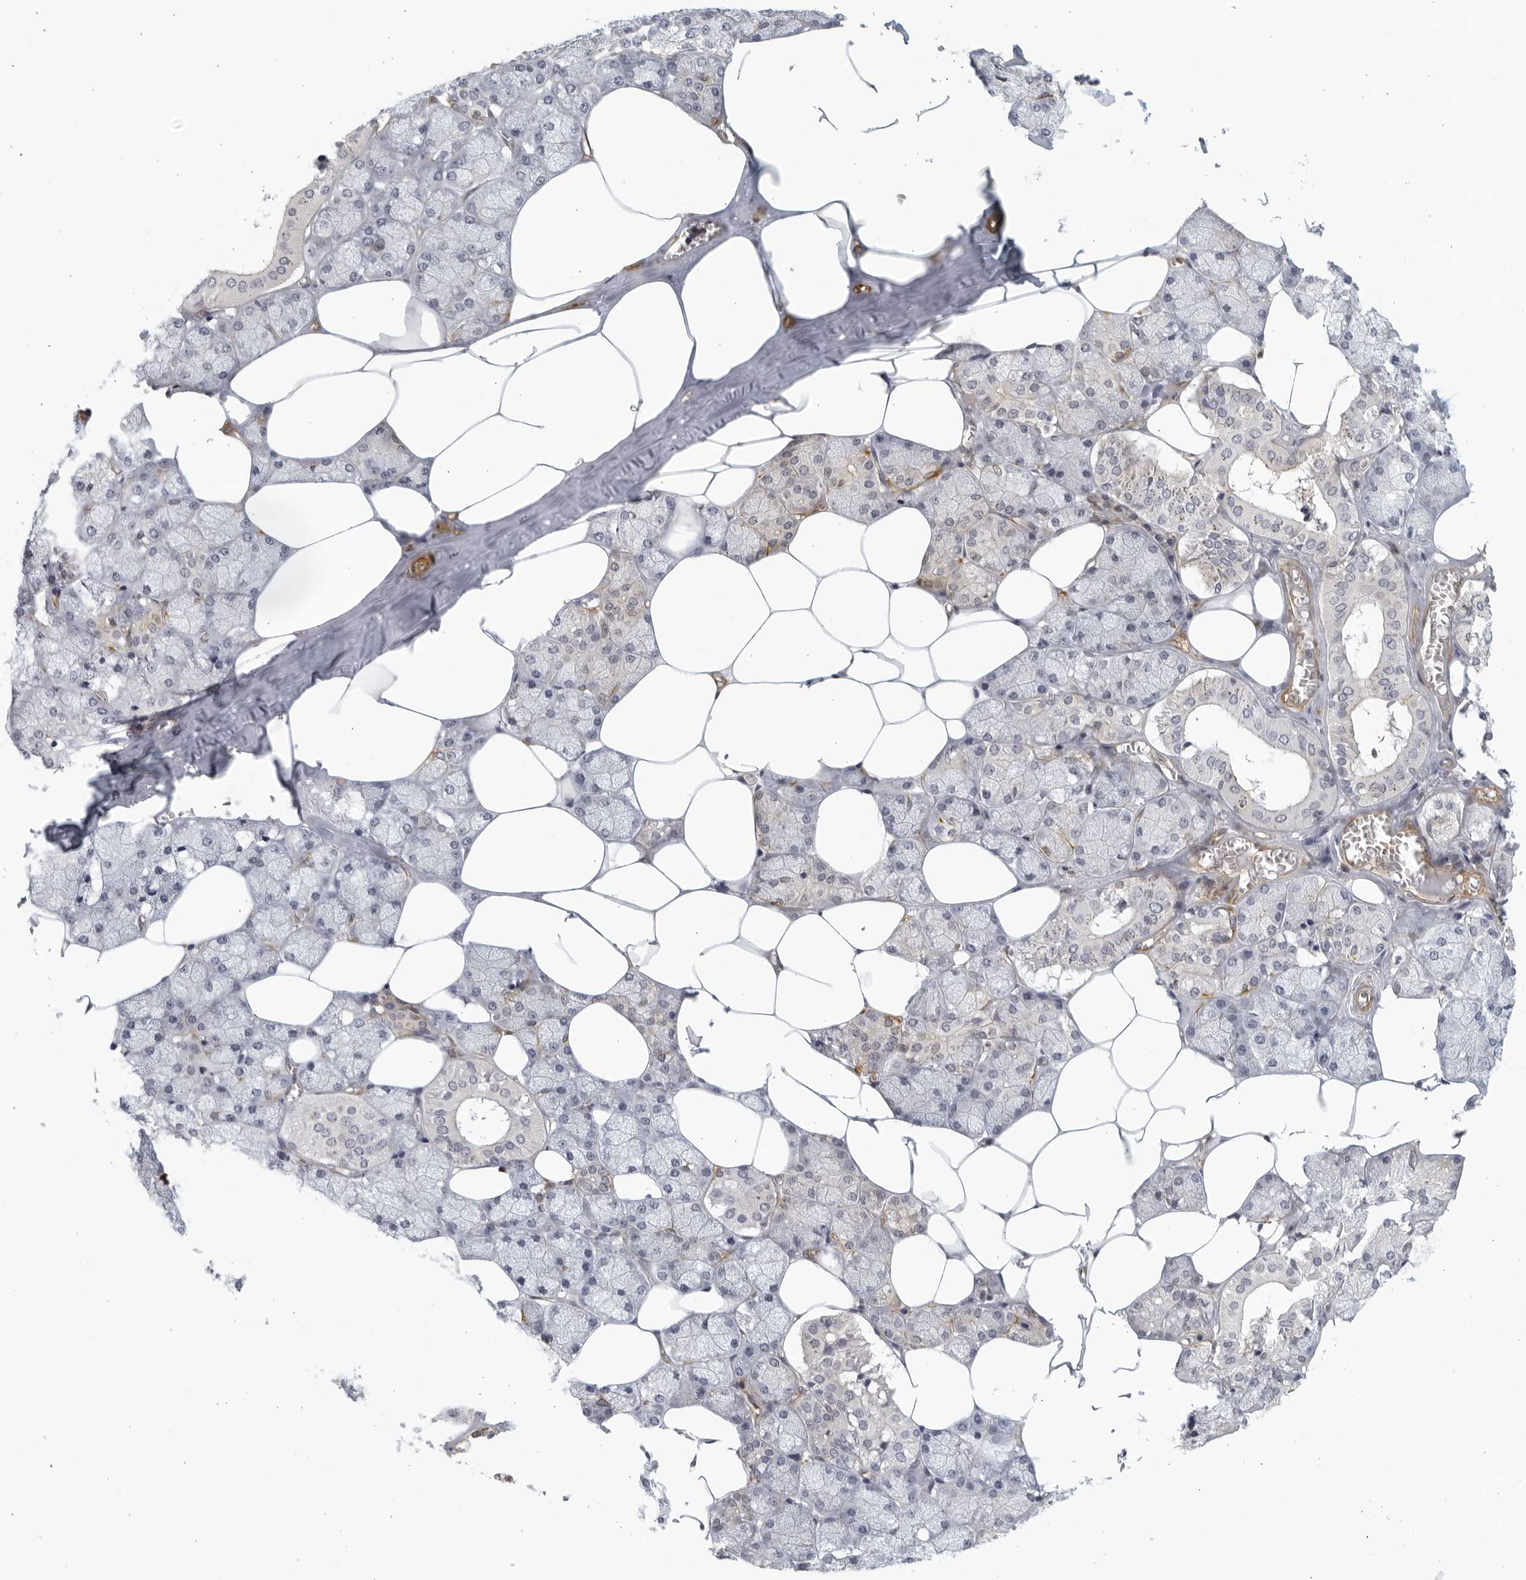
{"staining": {"intensity": "weak", "quantity": "25%-75%", "location": "cytoplasmic/membranous"}, "tissue": "salivary gland", "cell_type": "Glandular cells", "image_type": "normal", "snomed": [{"axis": "morphology", "description": "Normal tissue, NOS"}, {"axis": "topography", "description": "Salivary gland"}], "caption": "DAB (3,3'-diaminobenzidine) immunohistochemical staining of unremarkable salivary gland displays weak cytoplasmic/membranous protein staining in approximately 25%-75% of glandular cells.", "gene": "SERTAD4", "patient": {"sex": "male", "age": 62}}